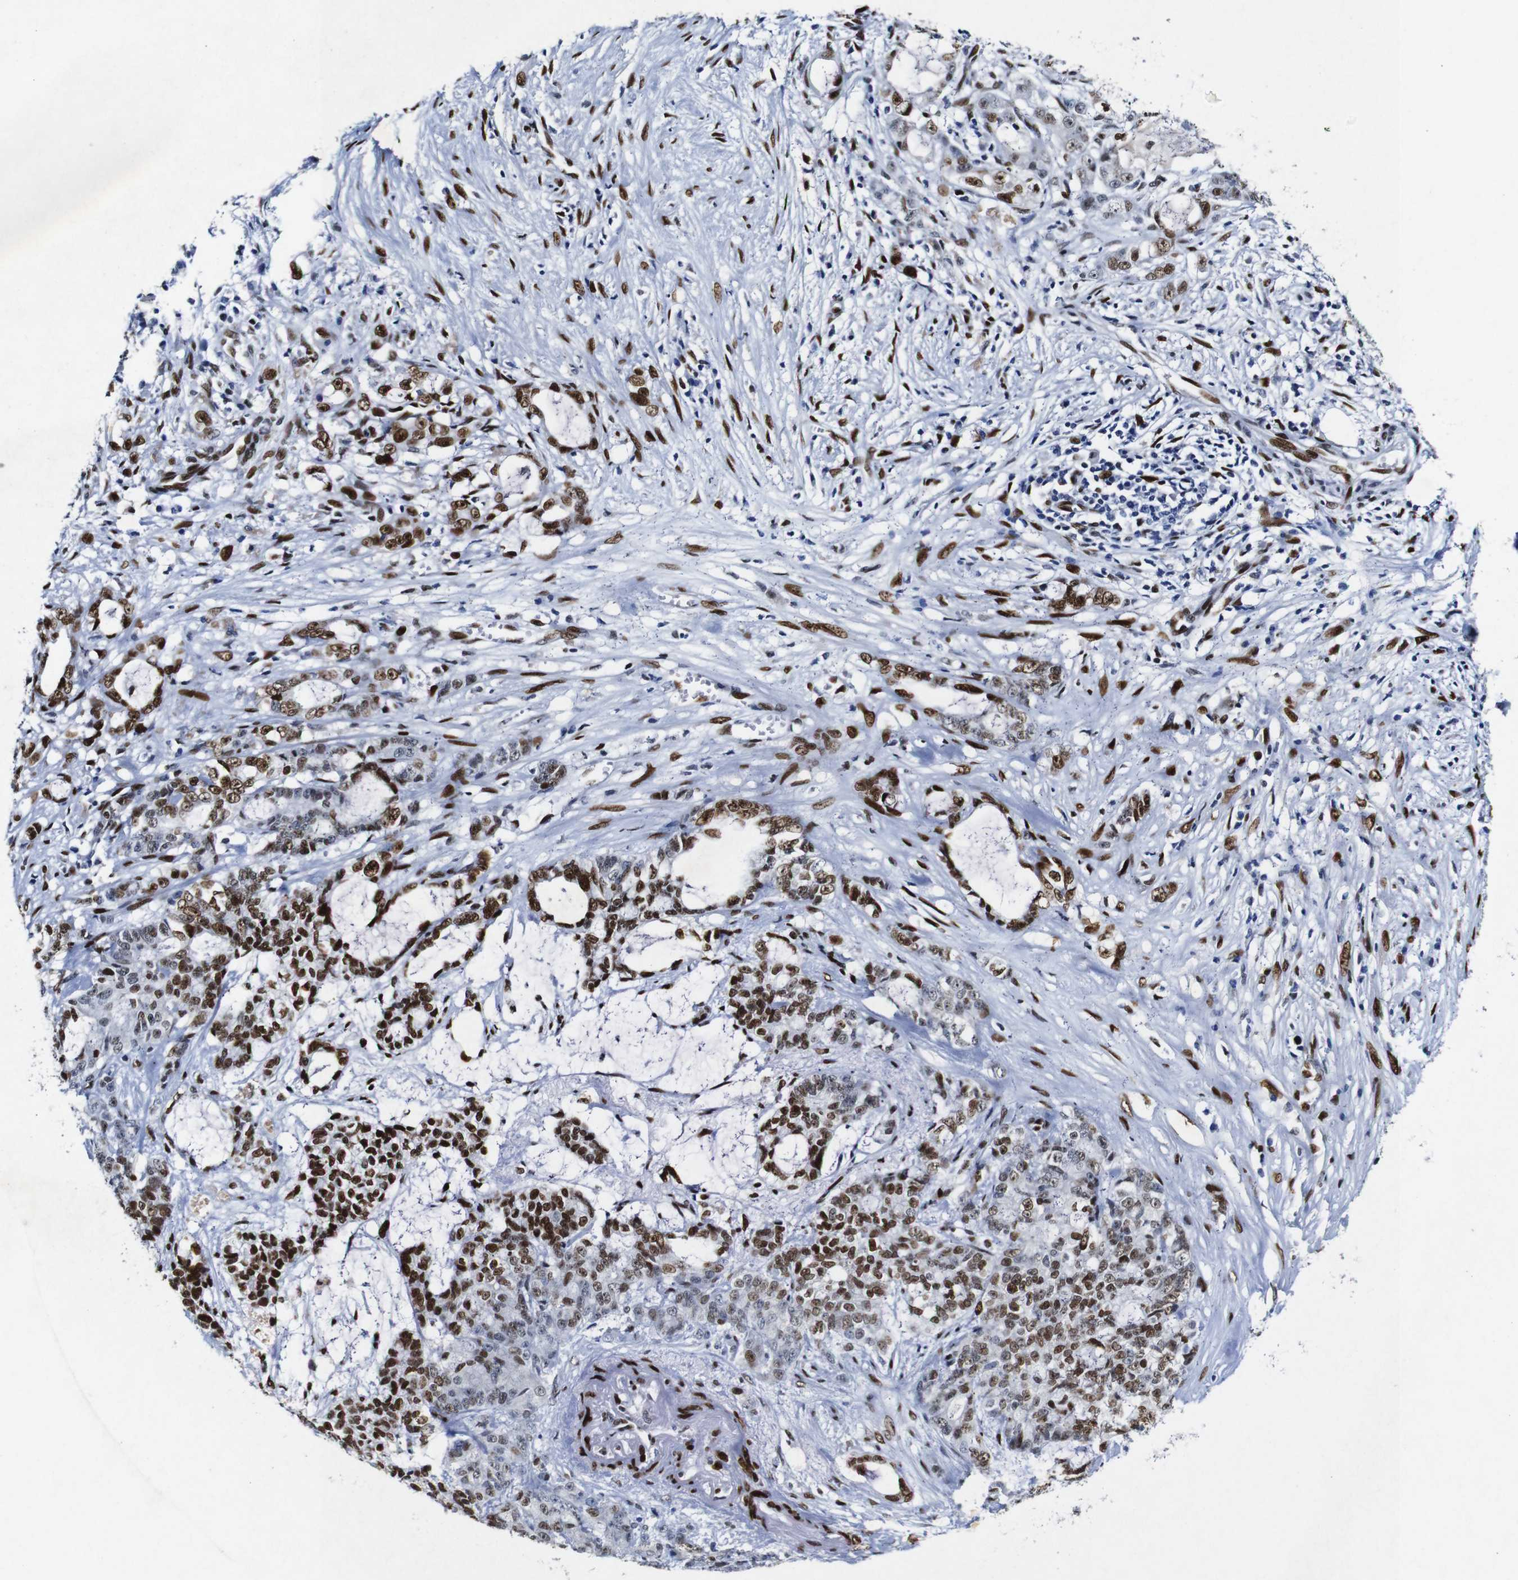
{"staining": {"intensity": "strong", "quantity": ">75%", "location": "nuclear"}, "tissue": "pancreatic cancer", "cell_type": "Tumor cells", "image_type": "cancer", "snomed": [{"axis": "morphology", "description": "Adenocarcinoma, NOS"}, {"axis": "topography", "description": "Pancreas"}], "caption": "This is an image of immunohistochemistry (IHC) staining of pancreatic cancer (adenocarcinoma), which shows strong expression in the nuclear of tumor cells.", "gene": "FOSL2", "patient": {"sex": "female", "age": 73}}